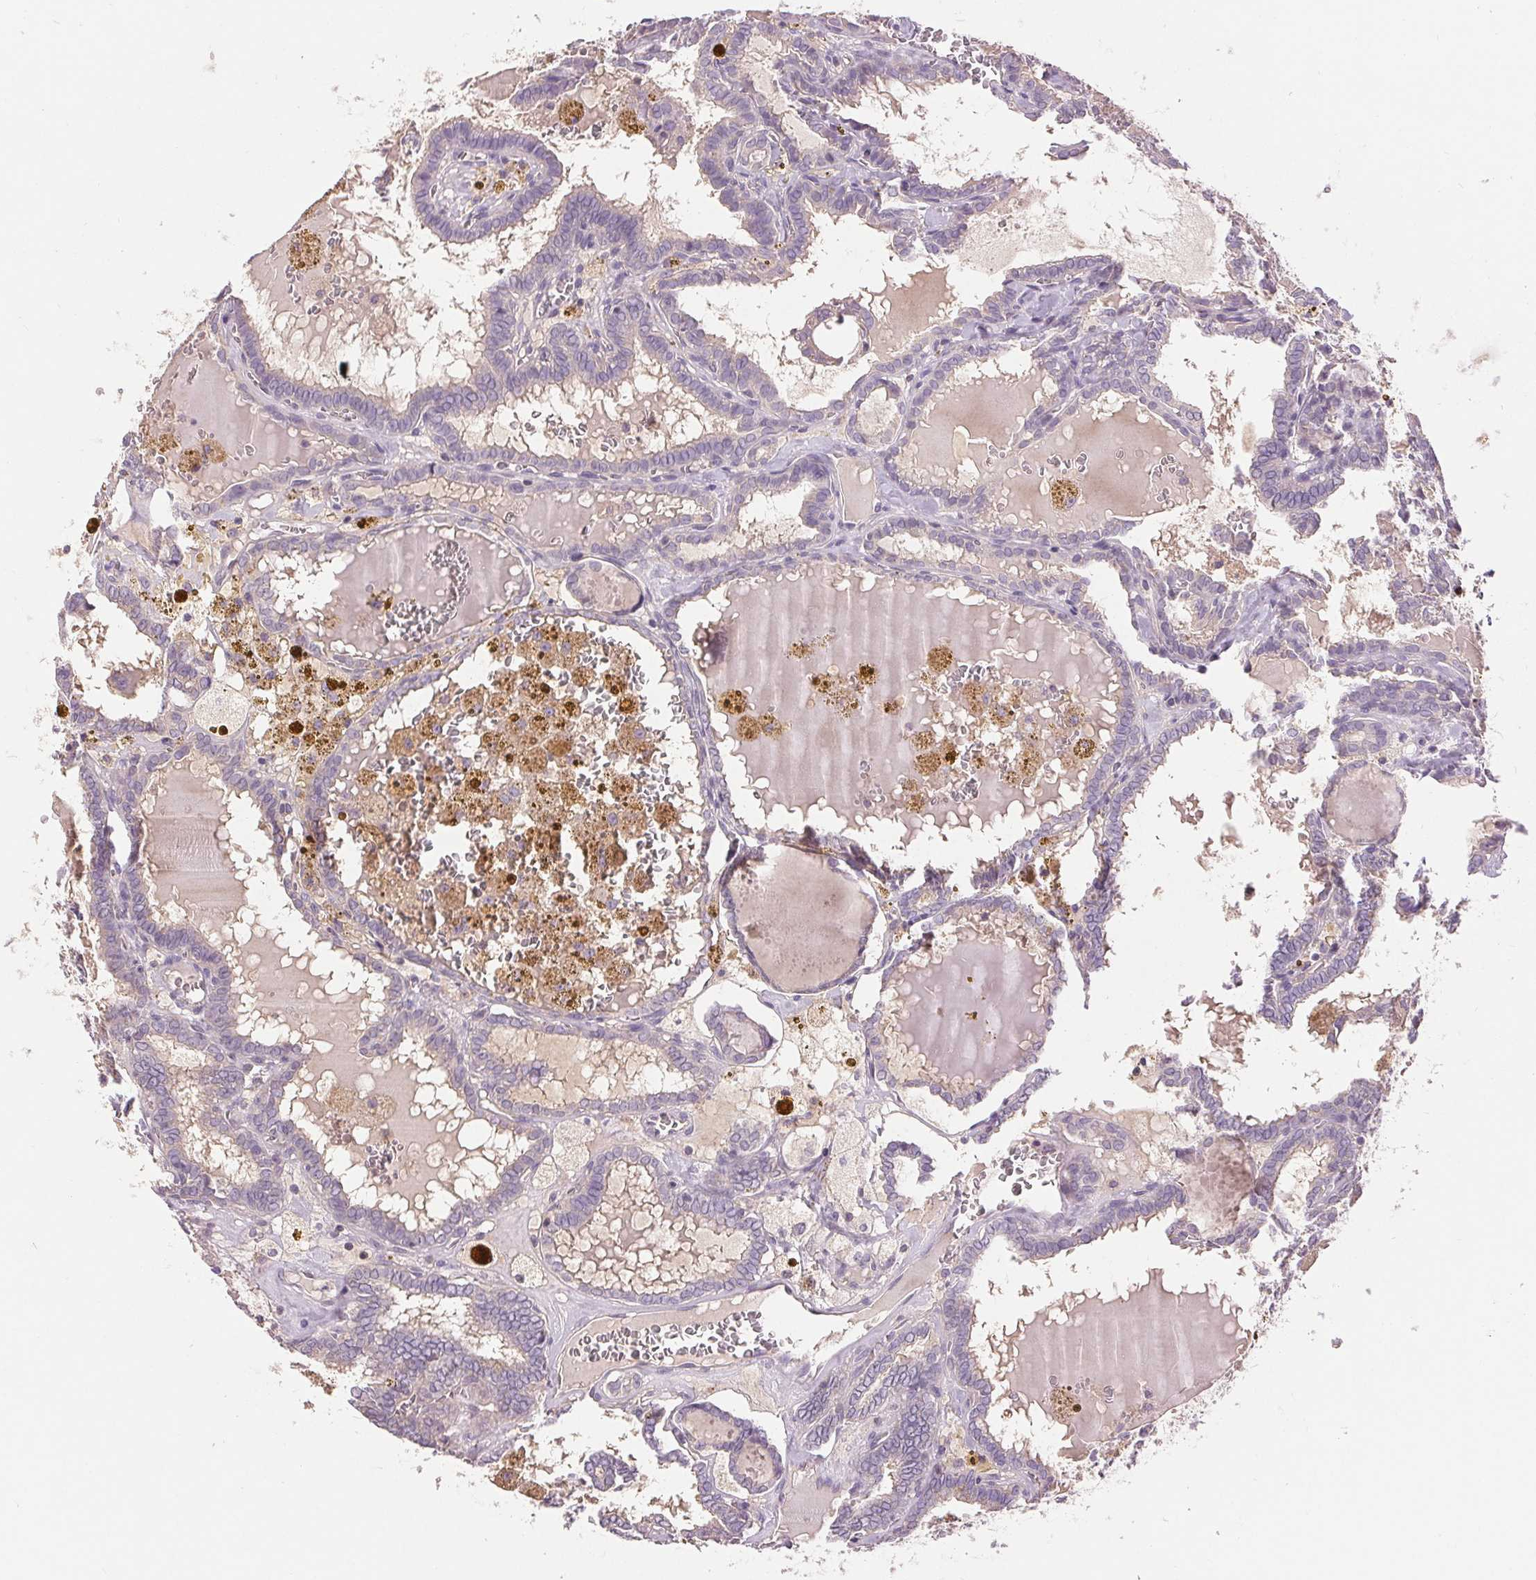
{"staining": {"intensity": "negative", "quantity": "none", "location": "none"}, "tissue": "thyroid cancer", "cell_type": "Tumor cells", "image_type": "cancer", "snomed": [{"axis": "morphology", "description": "Papillary adenocarcinoma, NOS"}, {"axis": "topography", "description": "Thyroid gland"}], "caption": "DAB immunohistochemical staining of human thyroid papillary adenocarcinoma shows no significant staining in tumor cells.", "gene": "FXYD4", "patient": {"sex": "female", "age": 39}}